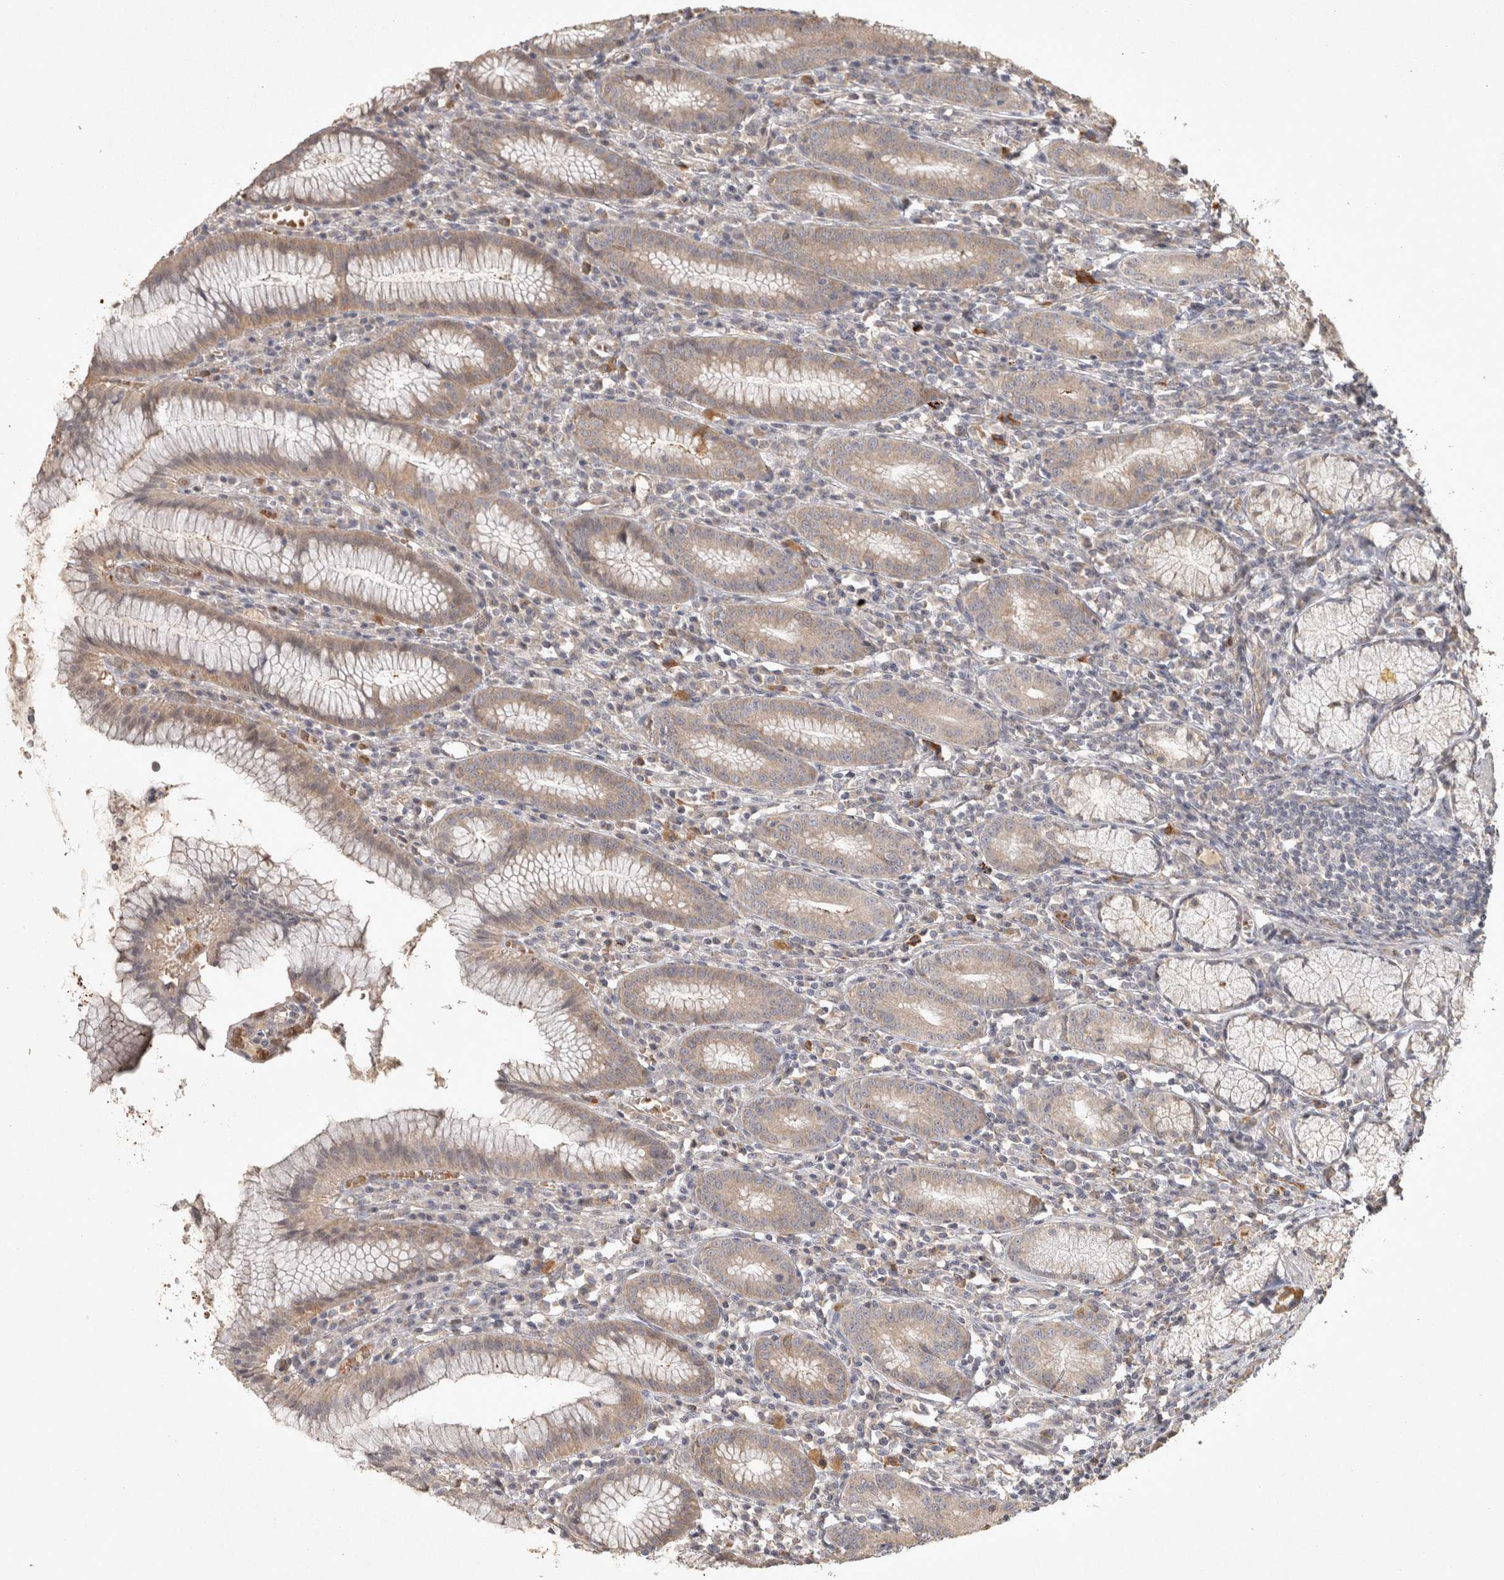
{"staining": {"intensity": "weak", "quantity": ">75%", "location": "cytoplasmic/membranous"}, "tissue": "stomach", "cell_type": "Glandular cells", "image_type": "normal", "snomed": [{"axis": "morphology", "description": "Normal tissue, NOS"}, {"axis": "topography", "description": "Stomach"}], "caption": "IHC staining of unremarkable stomach, which shows low levels of weak cytoplasmic/membranous expression in about >75% of glandular cells indicating weak cytoplasmic/membranous protein positivity. The staining was performed using DAB (3,3'-diaminobenzidine) (brown) for protein detection and nuclei were counterstained in hematoxylin (blue).", "gene": "OSTN", "patient": {"sex": "male", "age": 55}}